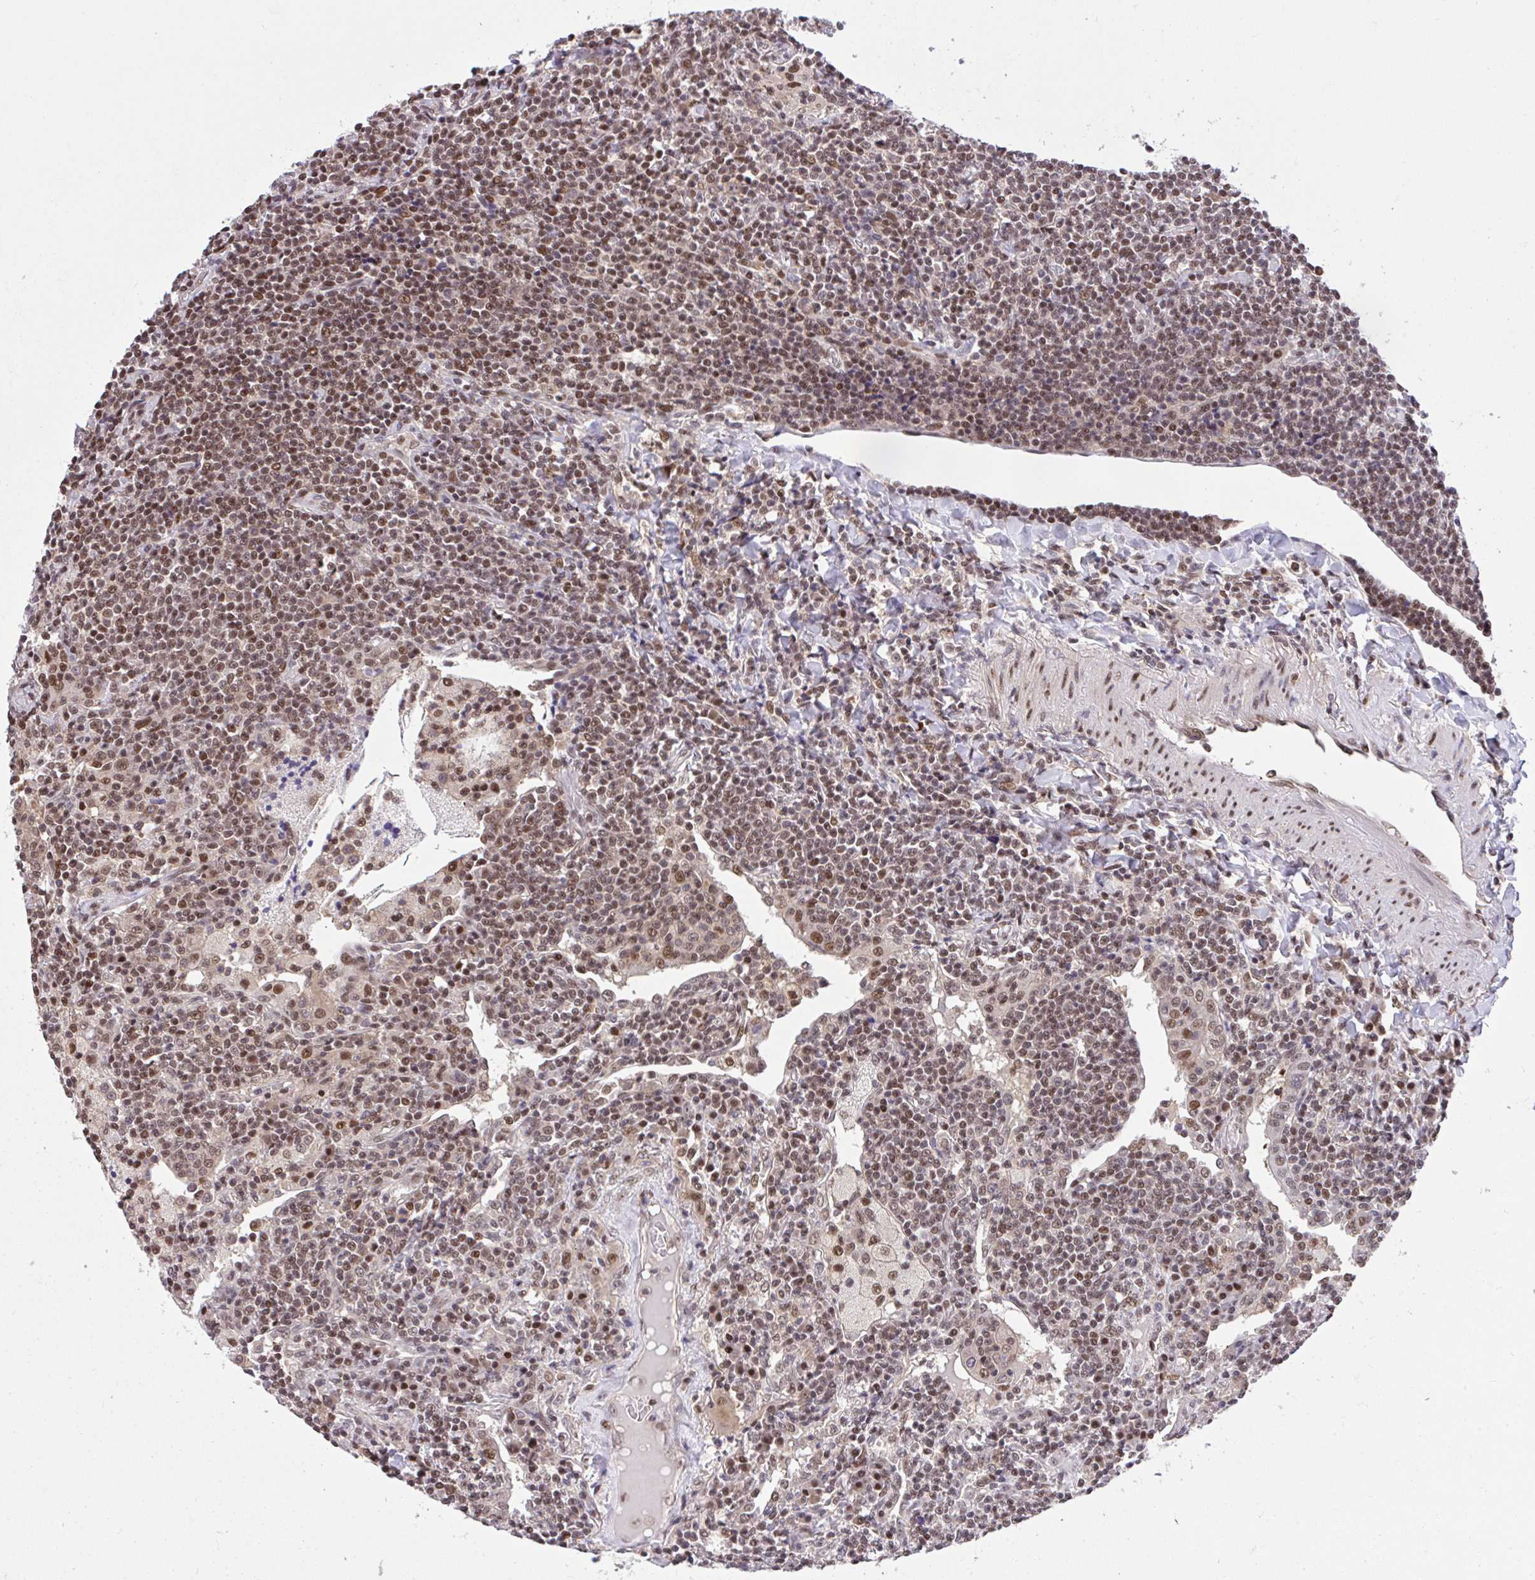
{"staining": {"intensity": "moderate", "quantity": ">75%", "location": "nuclear"}, "tissue": "lymphoma", "cell_type": "Tumor cells", "image_type": "cancer", "snomed": [{"axis": "morphology", "description": "Malignant lymphoma, non-Hodgkin's type, Low grade"}, {"axis": "topography", "description": "Lung"}], "caption": "Malignant lymphoma, non-Hodgkin's type (low-grade) stained with DAB (3,3'-diaminobenzidine) immunohistochemistry demonstrates medium levels of moderate nuclear expression in approximately >75% of tumor cells.", "gene": "GLIS3", "patient": {"sex": "female", "age": 71}}